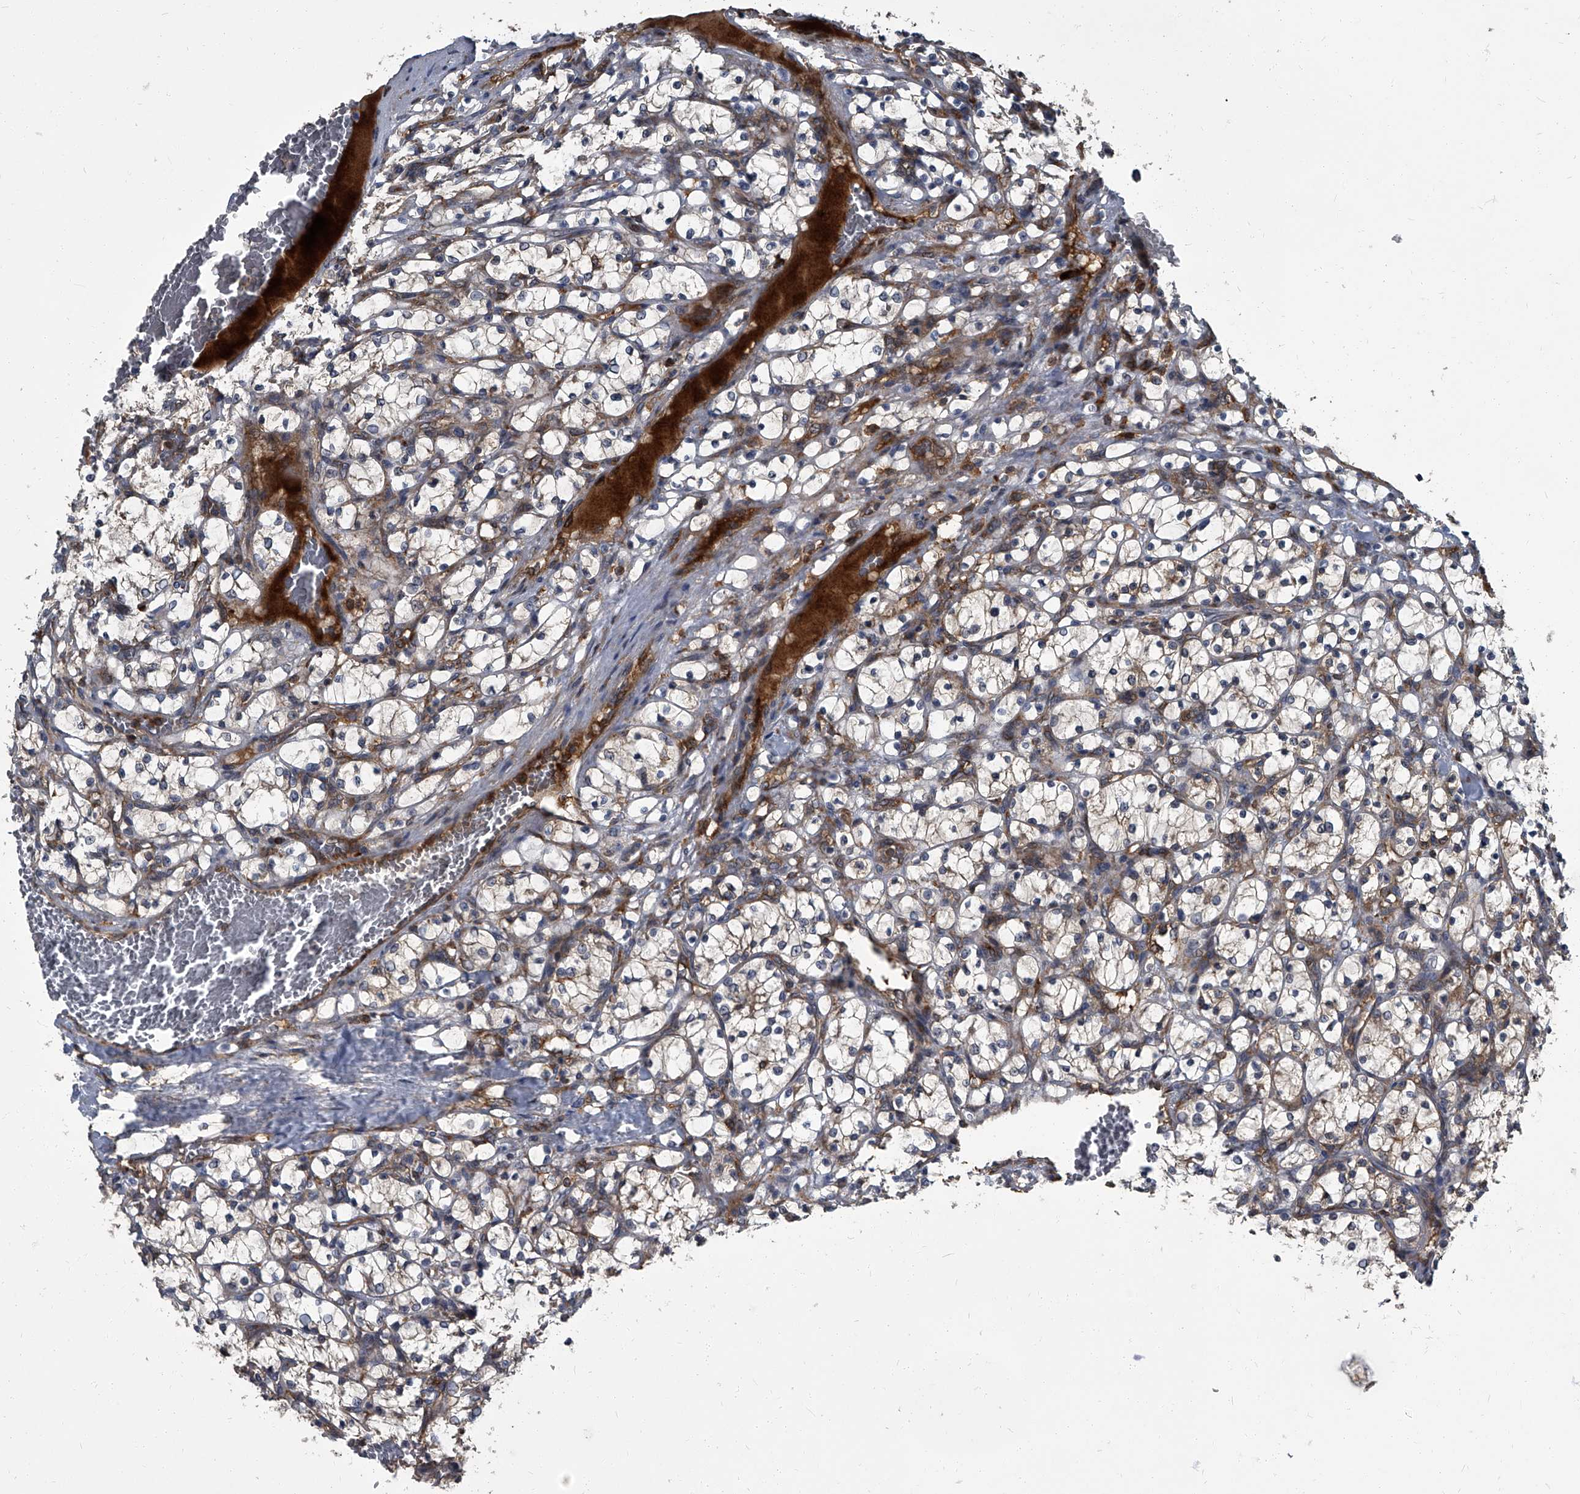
{"staining": {"intensity": "negative", "quantity": "none", "location": "none"}, "tissue": "renal cancer", "cell_type": "Tumor cells", "image_type": "cancer", "snomed": [{"axis": "morphology", "description": "Adenocarcinoma, NOS"}, {"axis": "topography", "description": "Kidney"}], "caption": "There is no significant staining in tumor cells of renal cancer.", "gene": "CDV3", "patient": {"sex": "female", "age": 69}}